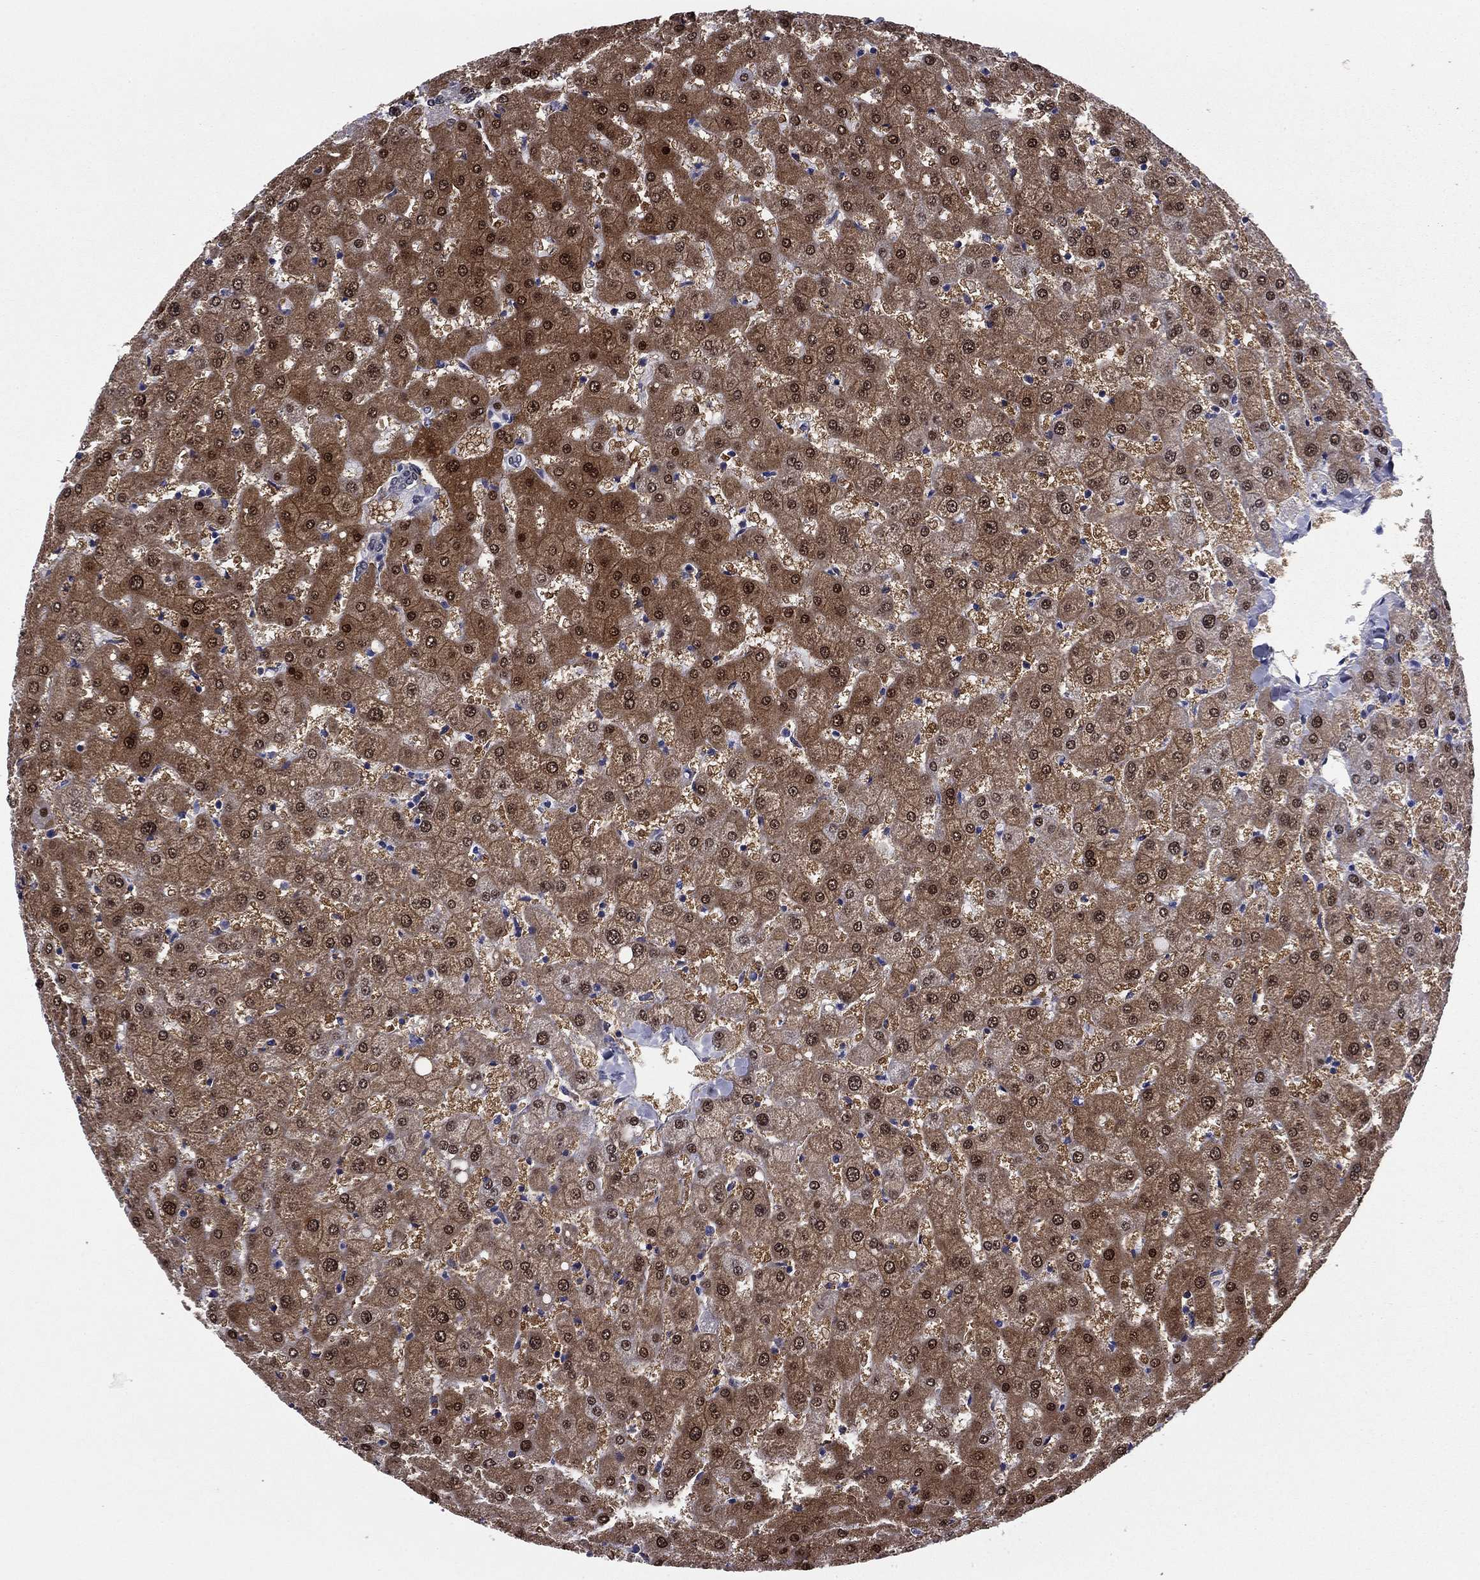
{"staining": {"intensity": "negative", "quantity": "none", "location": "none"}, "tissue": "liver", "cell_type": "Cholangiocytes", "image_type": "normal", "snomed": [{"axis": "morphology", "description": "Normal tissue, NOS"}, {"axis": "topography", "description": "Liver"}], "caption": "This is a histopathology image of IHC staining of unremarkable liver, which shows no staining in cholangiocytes.", "gene": "REXO5", "patient": {"sex": "female", "age": 50}}